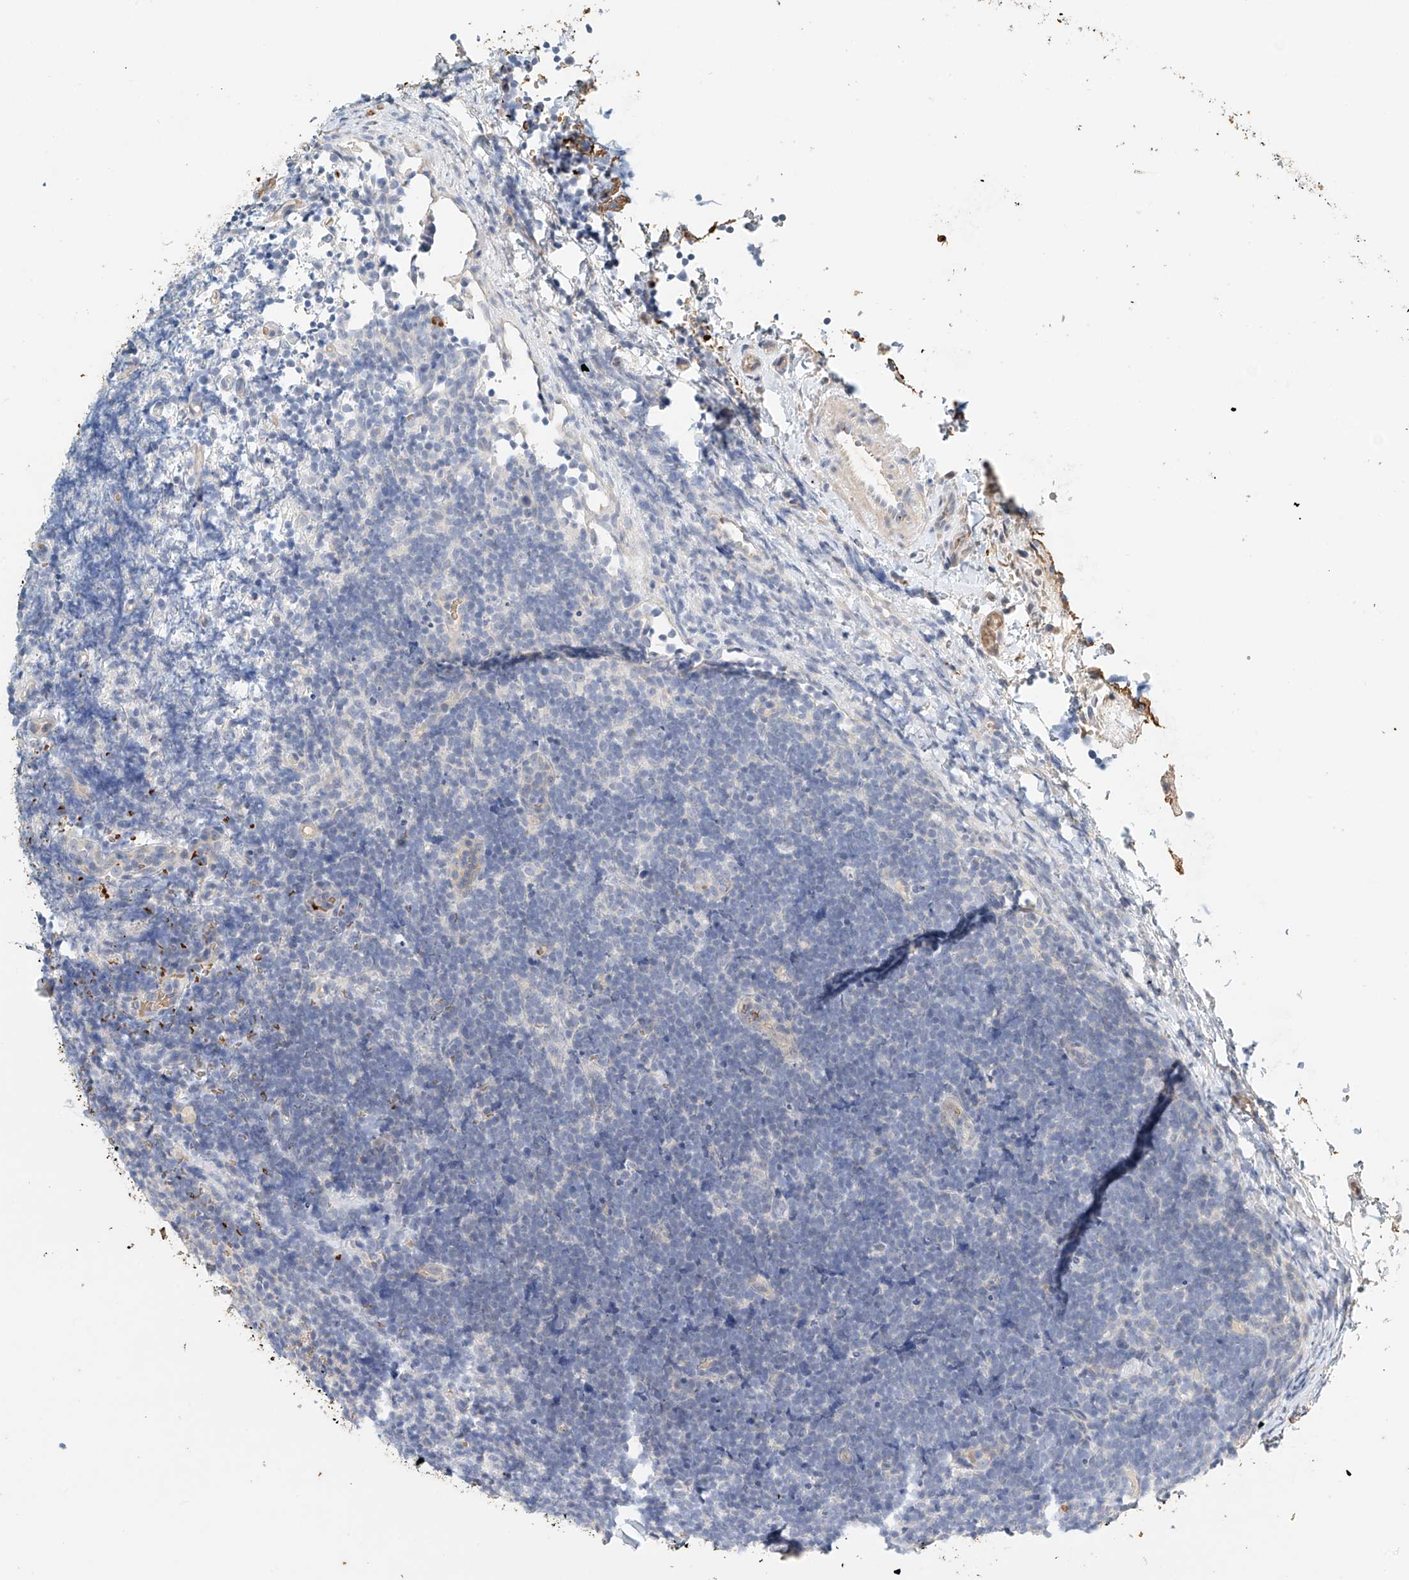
{"staining": {"intensity": "negative", "quantity": "none", "location": "none"}, "tissue": "lymphoma", "cell_type": "Tumor cells", "image_type": "cancer", "snomed": [{"axis": "morphology", "description": "Malignant lymphoma, non-Hodgkin's type, High grade"}, {"axis": "topography", "description": "Lymph node"}], "caption": "An image of high-grade malignant lymphoma, non-Hodgkin's type stained for a protein reveals no brown staining in tumor cells.", "gene": "RCAN3", "patient": {"sex": "male", "age": 13}}